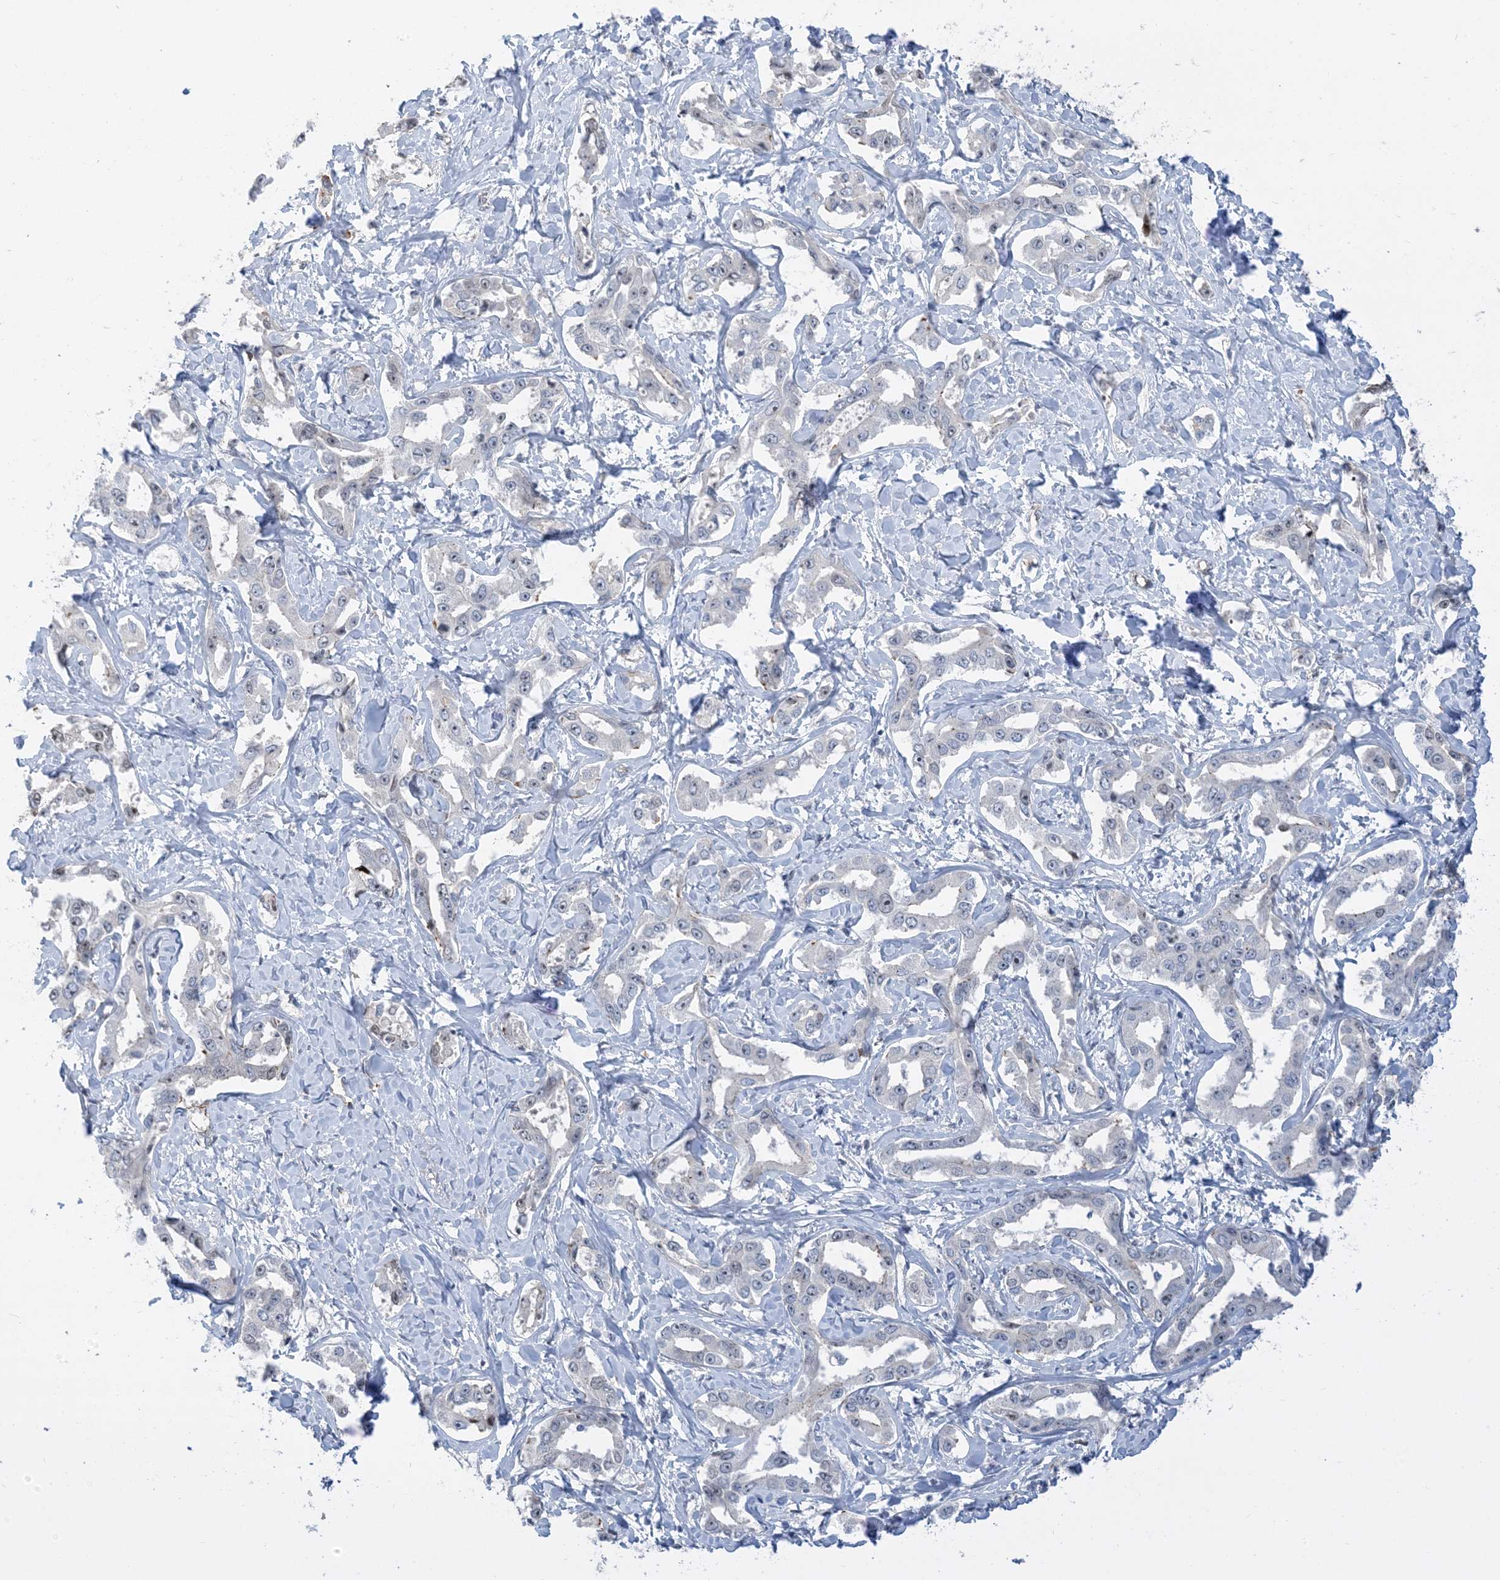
{"staining": {"intensity": "negative", "quantity": "none", "location": "none"}, "tissue": "liver cancer", "cell_type": "Tumor cells", "image_type": "cancer", "snomed": [{"axis": "morphology", "description": "Cholangiocarcinoma"}, {"axis": "topography", "description": "Liver"}], "caption": "DAB (3,3'-diaminobenzidine) immunohistochemical staining of human liver cancer (cholangiocarcinoma) displays no significant expression in tumor cells.", "gene": "IL36B", "patient": {"sex": "male", "age": 59}}